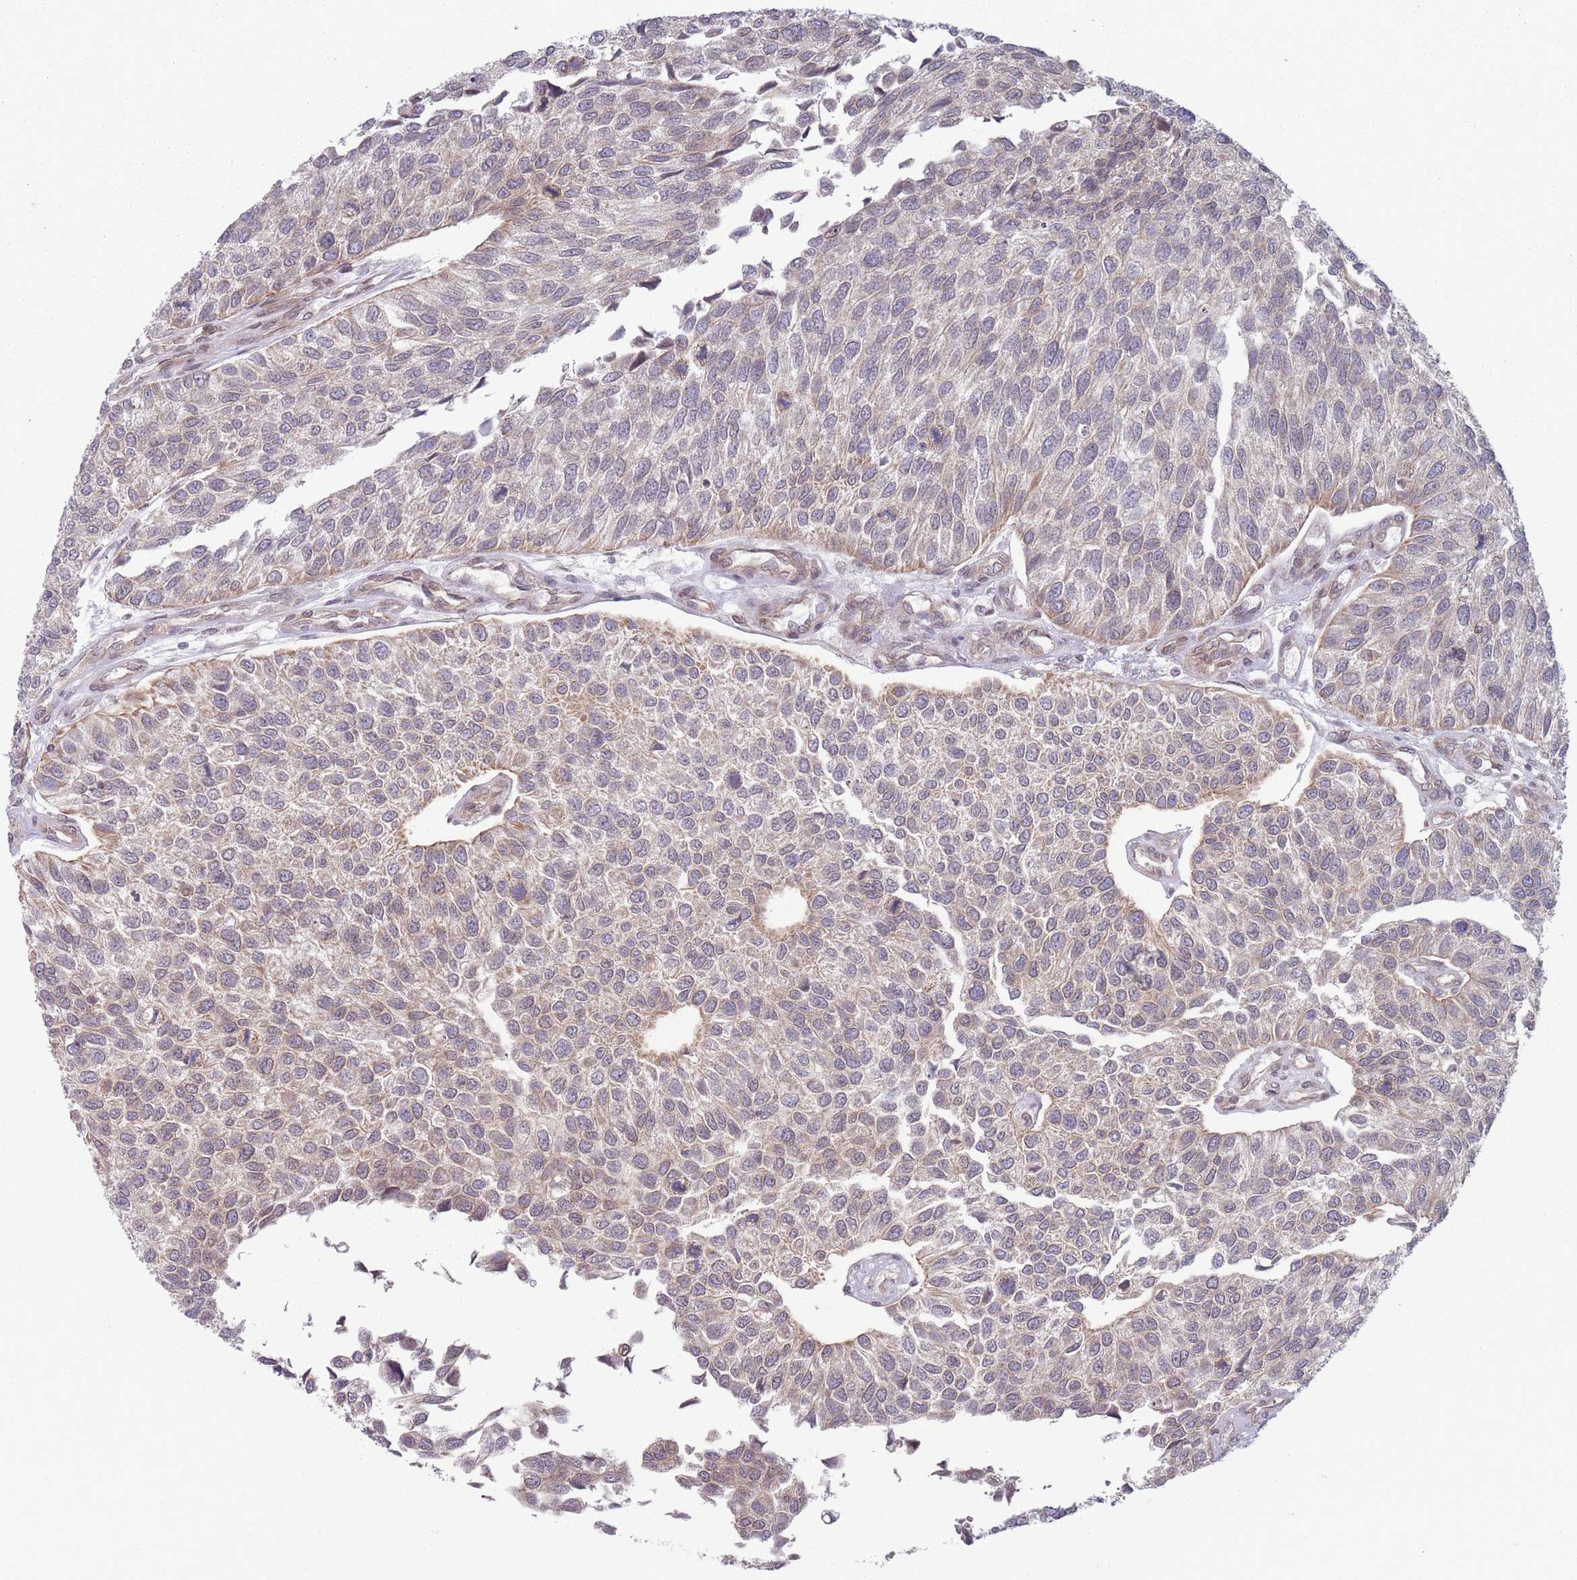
{"staining": {"intensity": "moderate", "quantity": "<25%", "location": "cytoplasmic/membranous,nuclear"}, "tissue": "urothelial cancer", "cell_type": "Tumor cells", "image_type": "cancer", "snomed": [{"axis": "morphology", "description": "Urothelial carcinoma, NOS"}, {"axis": "topography", "description": "Urinary bladder"}], "caption": "Urothelial cancer stained with a protein marker exhibits moderate staining in tumor cells.", "gene": "VRK2", "patient": {"sex": "male", "age": 55}}